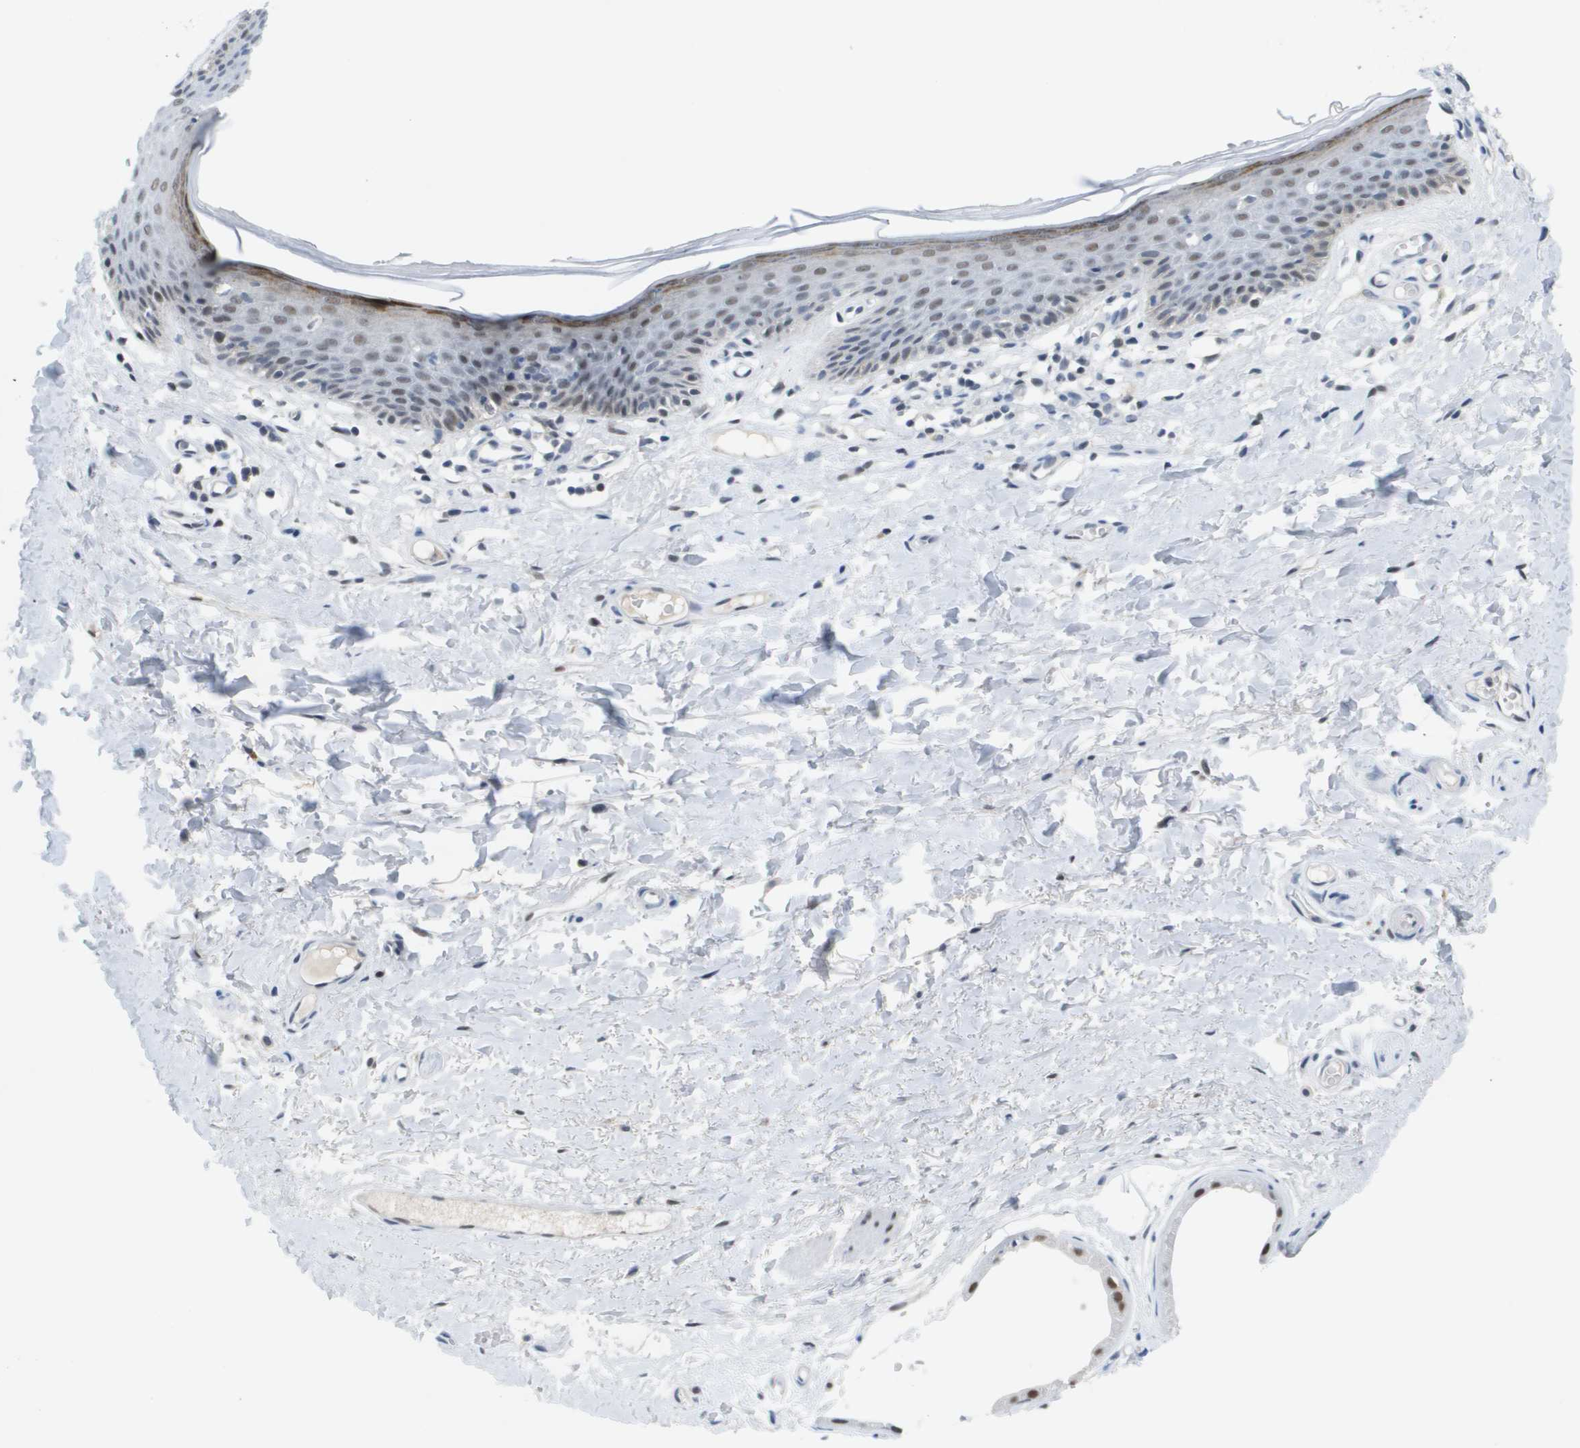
{"staining": {"intensity": "weak", "quantity": "25%-75%", "location": "nuclear"}, "tissue": "skin", "cell_type": "Epidermal cells", "image_type": "normal", "snomed": [{"axis": "morphology", "description": "Normal tissue, NOS"}, {"axis": "topography", "description": "Vulva"}], "caption": "Immunohistochemistry staining of unremarkable skin, which exhibits low levels of weak nuclear expression in about 25%-75% of epidermal cells indicating weak nuclear protein staining. The staining was performed using DAB (3,3'-diaminobenzidine) (brown) for protein detection and nuclei were counterstained in hematoxylin (blue).", "gene": "TP53RK", "patient": {"sex": "female", "age": 54}}